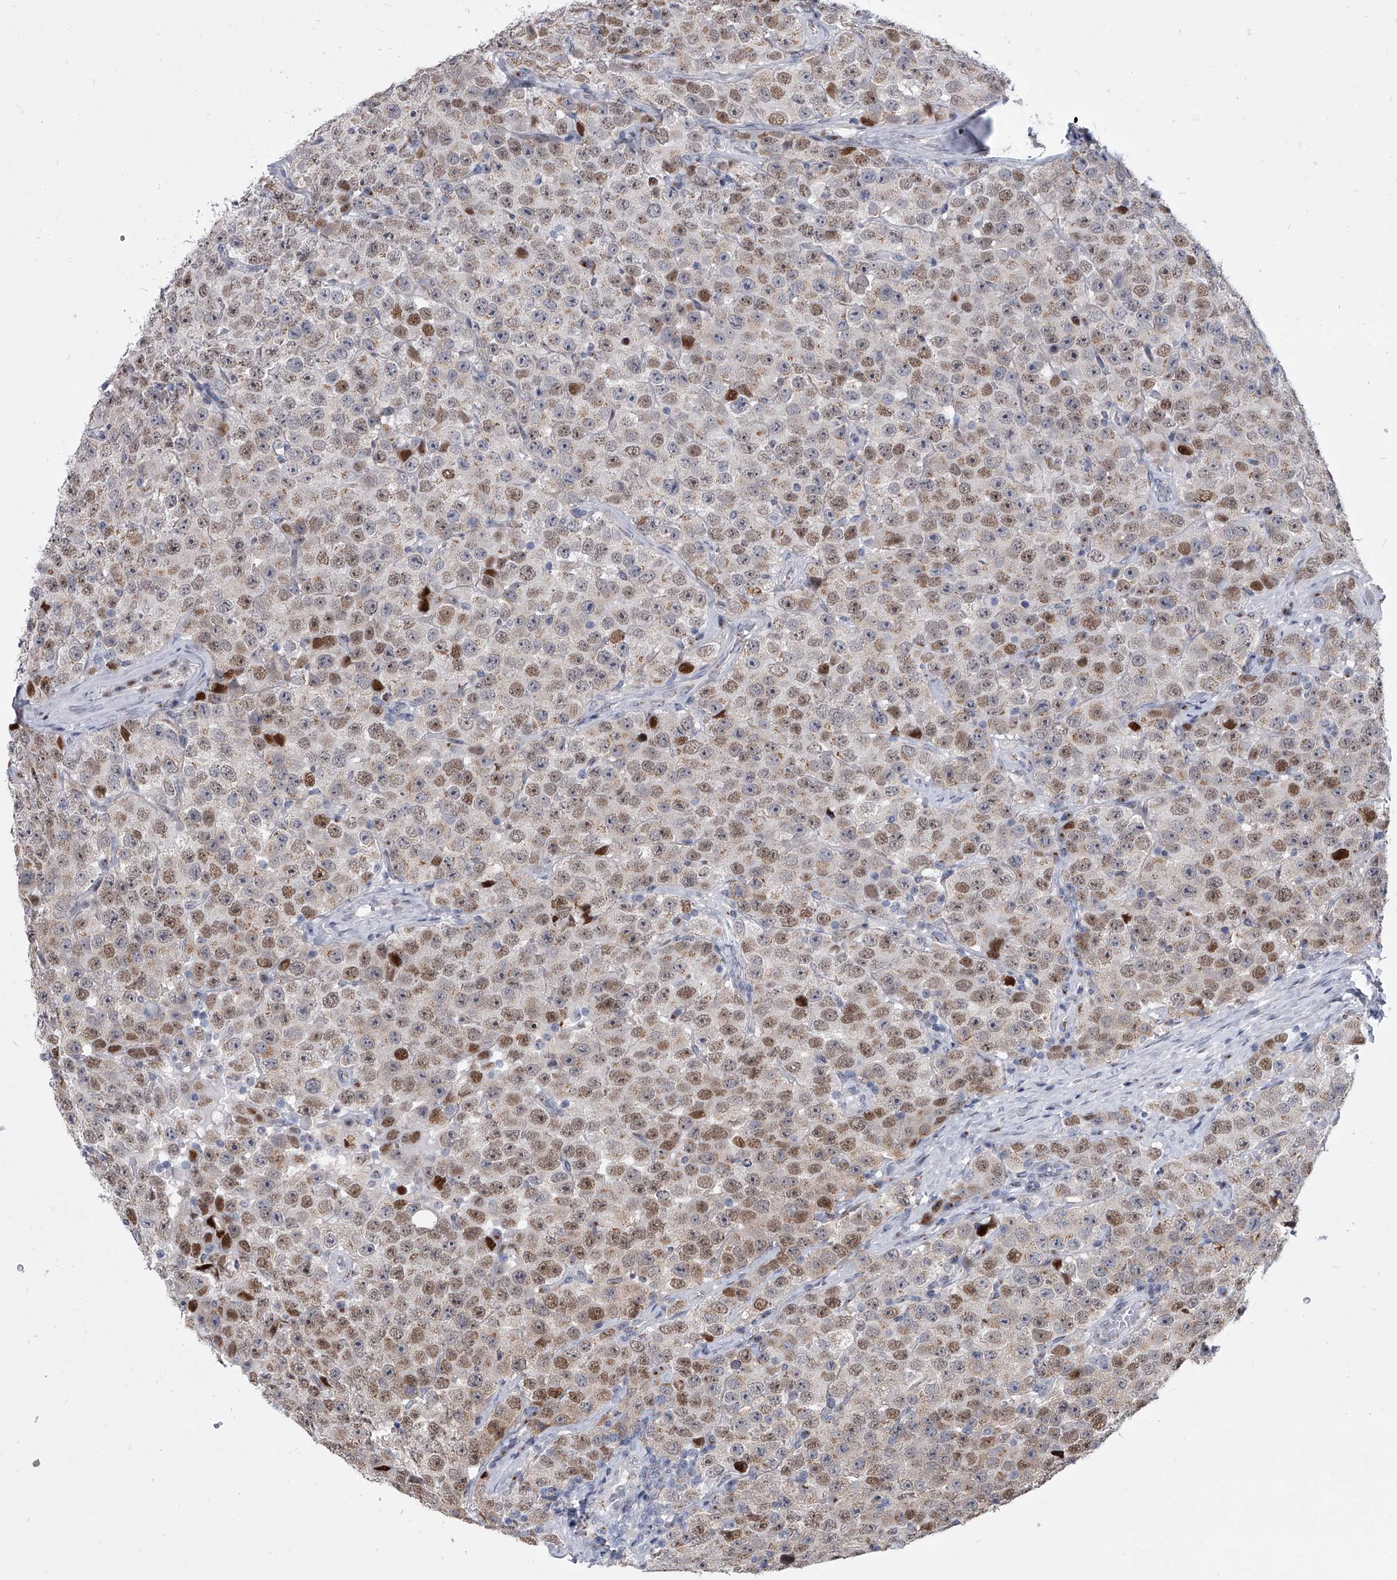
{"staining": {"intensity": "moderate", "quantity": "25%-75%", "location": "nuclear"}, "tissue": "testis cancer", "cell_type": "Tumor cells", "image_type": "cancer", "snomed": [{"axis": "morphology", "description": "Seminoma, NOS"}, {"axis": "topography", "description": "Testis"}], "caption": "High-power microscopy captured an immunohistochemistry (IHC) image of testis seminoma, revealing moderate nuclear expression in about 25%-75% of tumor cells.", "gene": "EVA1C", "patient": {"sex": "male", "age": 28}}